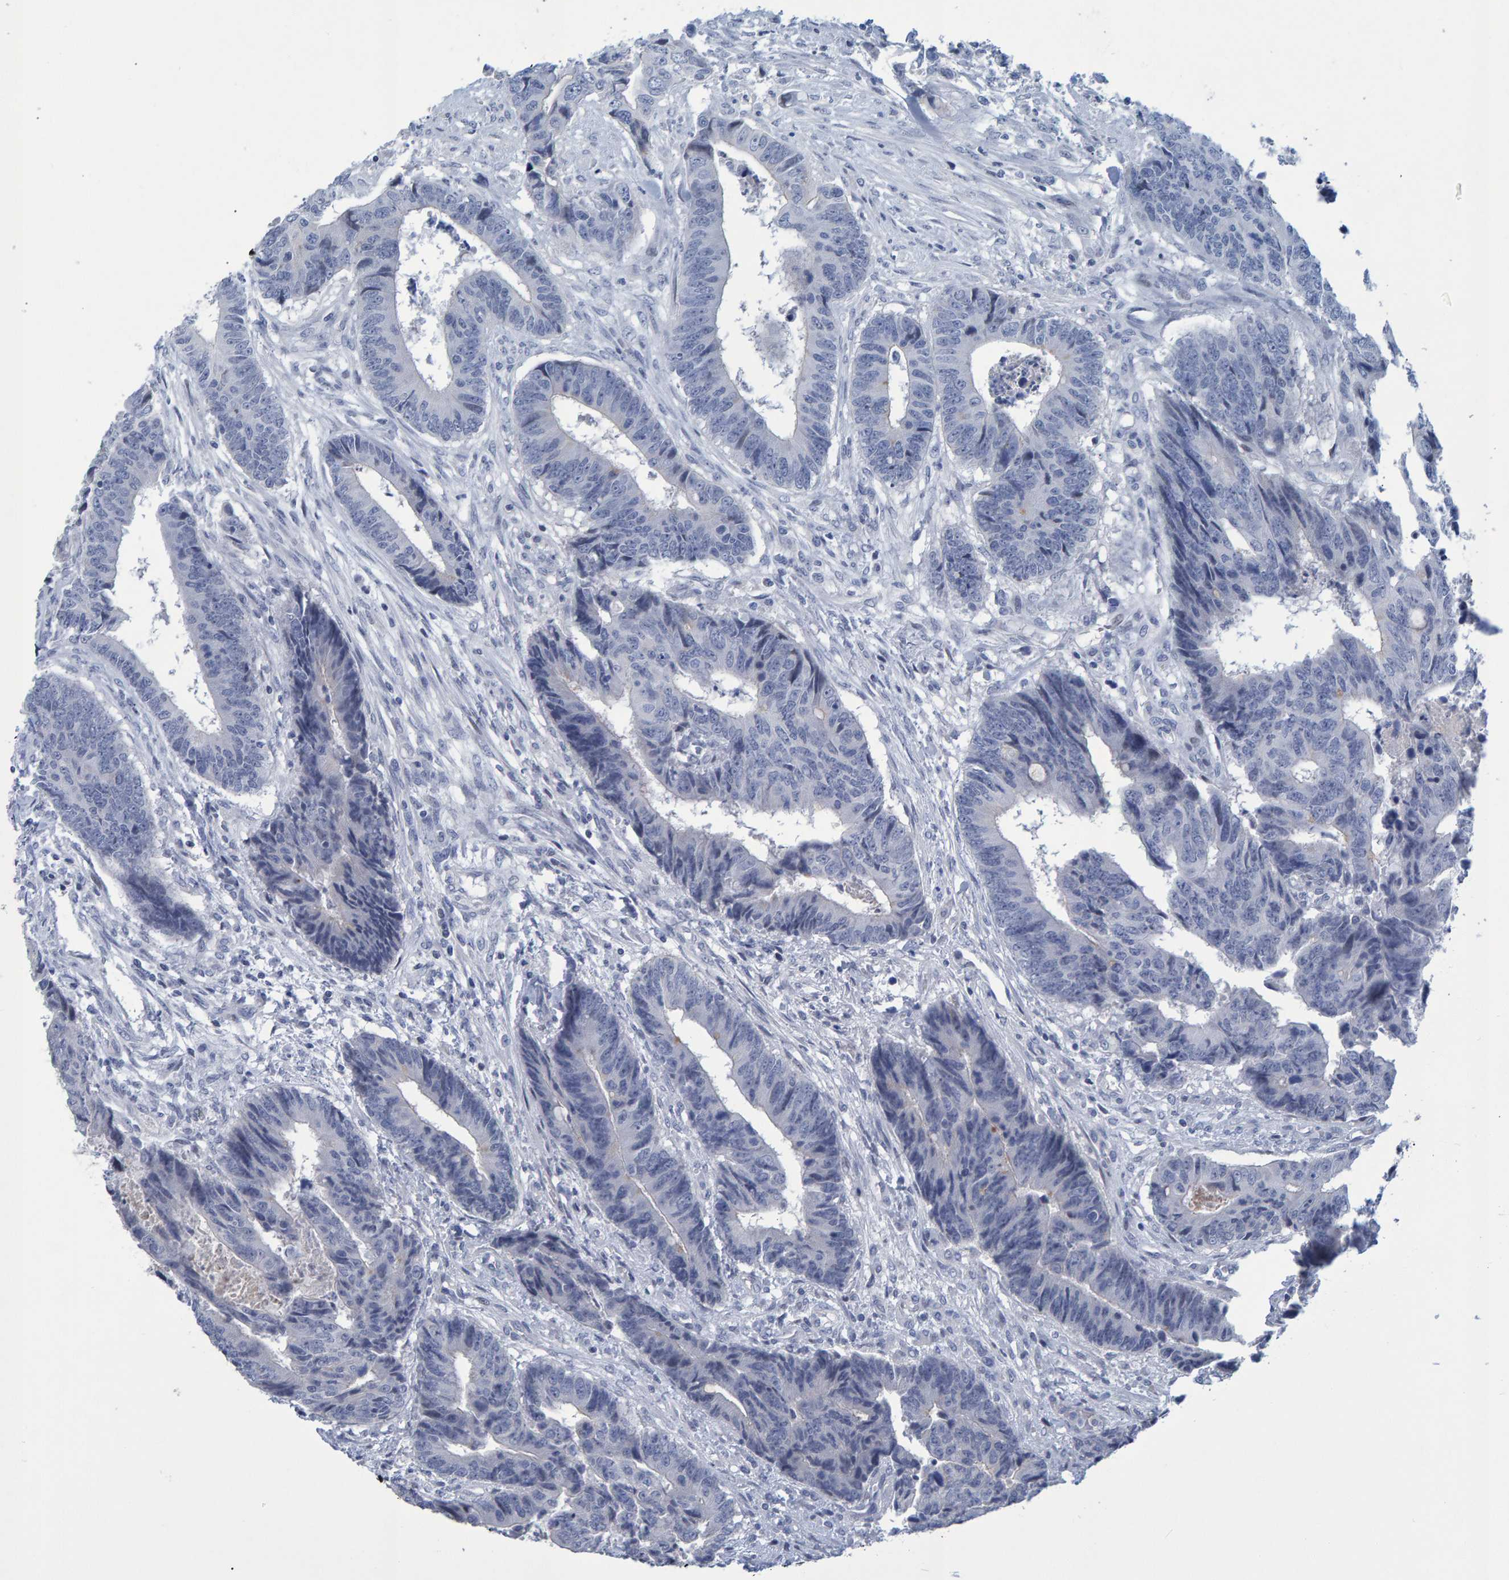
{"staining": {"intensity": "negative", "quantity": "none", "location": "none"}, "tissue": "colorectal cancer", "cell_type": "Tumor cells", "image_type": "cancer", "snomed": [{"axis": "morphology", "description": "Adenocarcinoma, NOS"}, {"axis": "topography", "description": "Rectum"}], "caption": "Immunohistochemistry micrograph of neoplastic tissue: human colorectal adenocarcinoma stained with DAB shows no significant protein staining in tumor cells.", "gene": "PROCA1", "patient": {"sex": "male", "age": 84}}